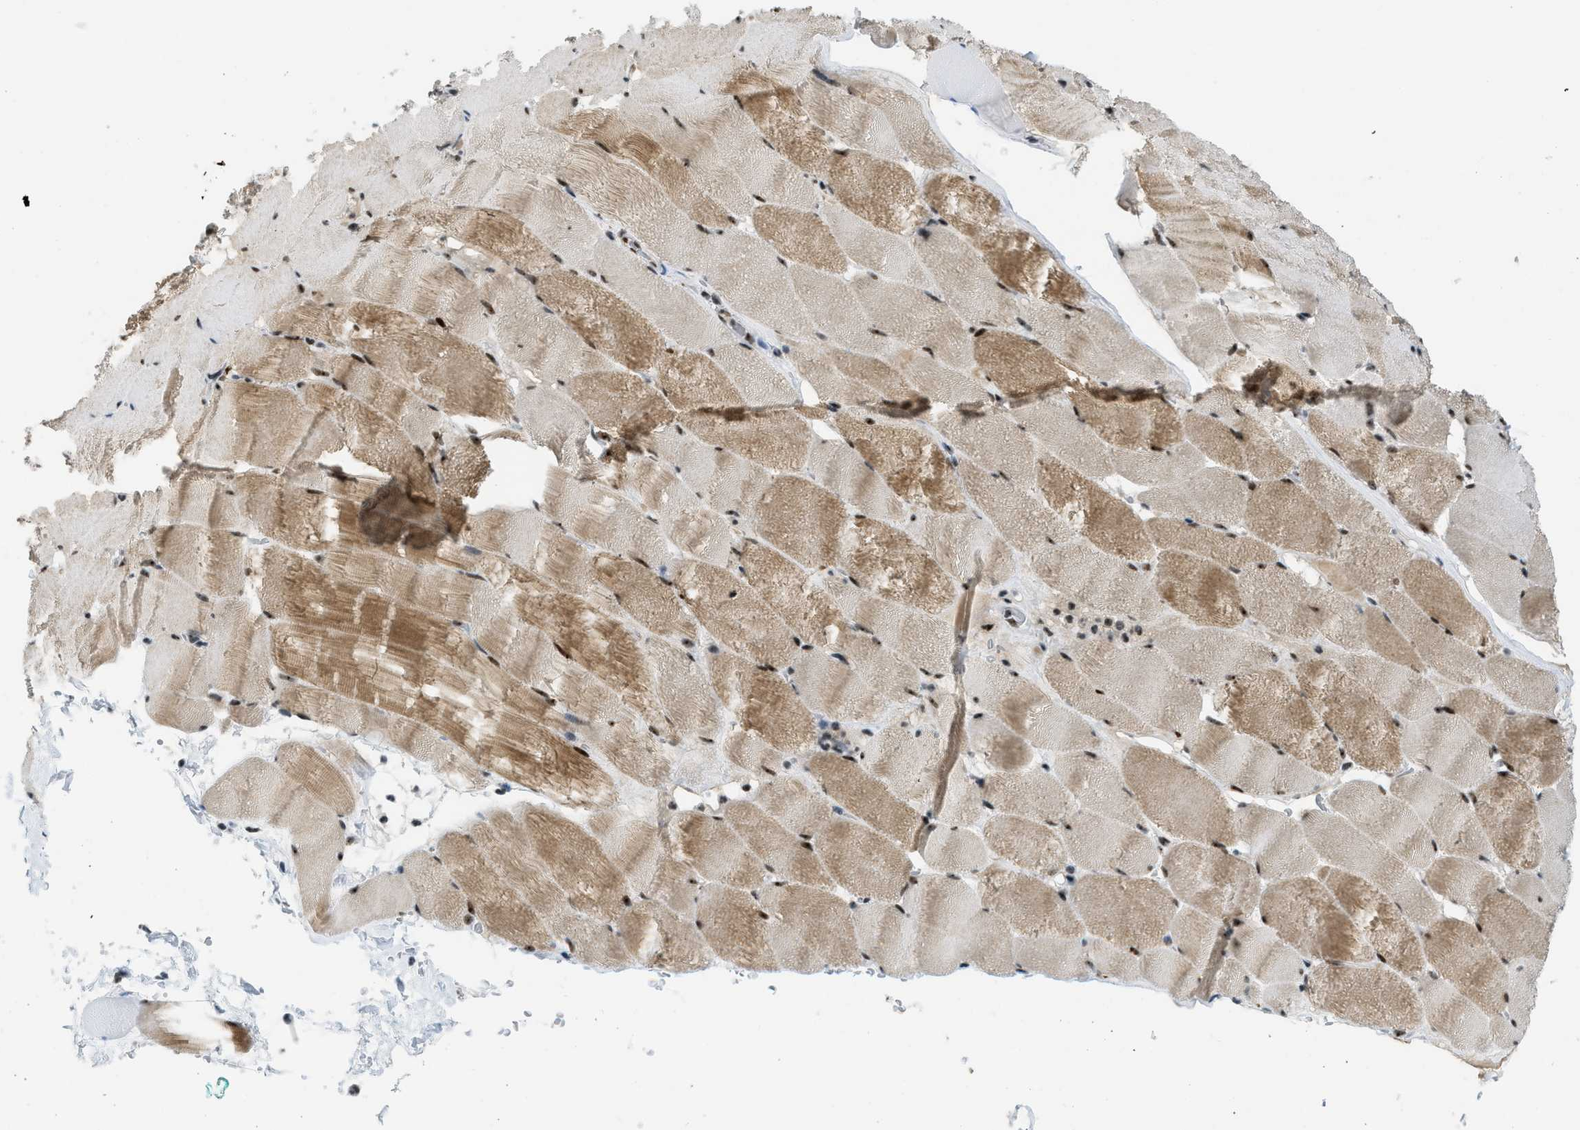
{"staining": {"intensity": "moderate", "quantity": ">75%", "location": "cytoplasmic/membranous,nuclear"}, "tissue": "skeletal muscle", "cell_type": "Myocytes", "image_type": "normal", "snomed": [{"axis": "morphology", "description": "Normal tissue, NOS"}, {"axis": "topography", "description": "Skeletal muscle"}], "caption": "Human skeletal muscle stained with a brown dye reveals moderate cytoplasmic/membranous,nuclear positive expression in about >75% of myocytes.", "gene": "URB1", "patient": {"sex": "male", "age": 62}}